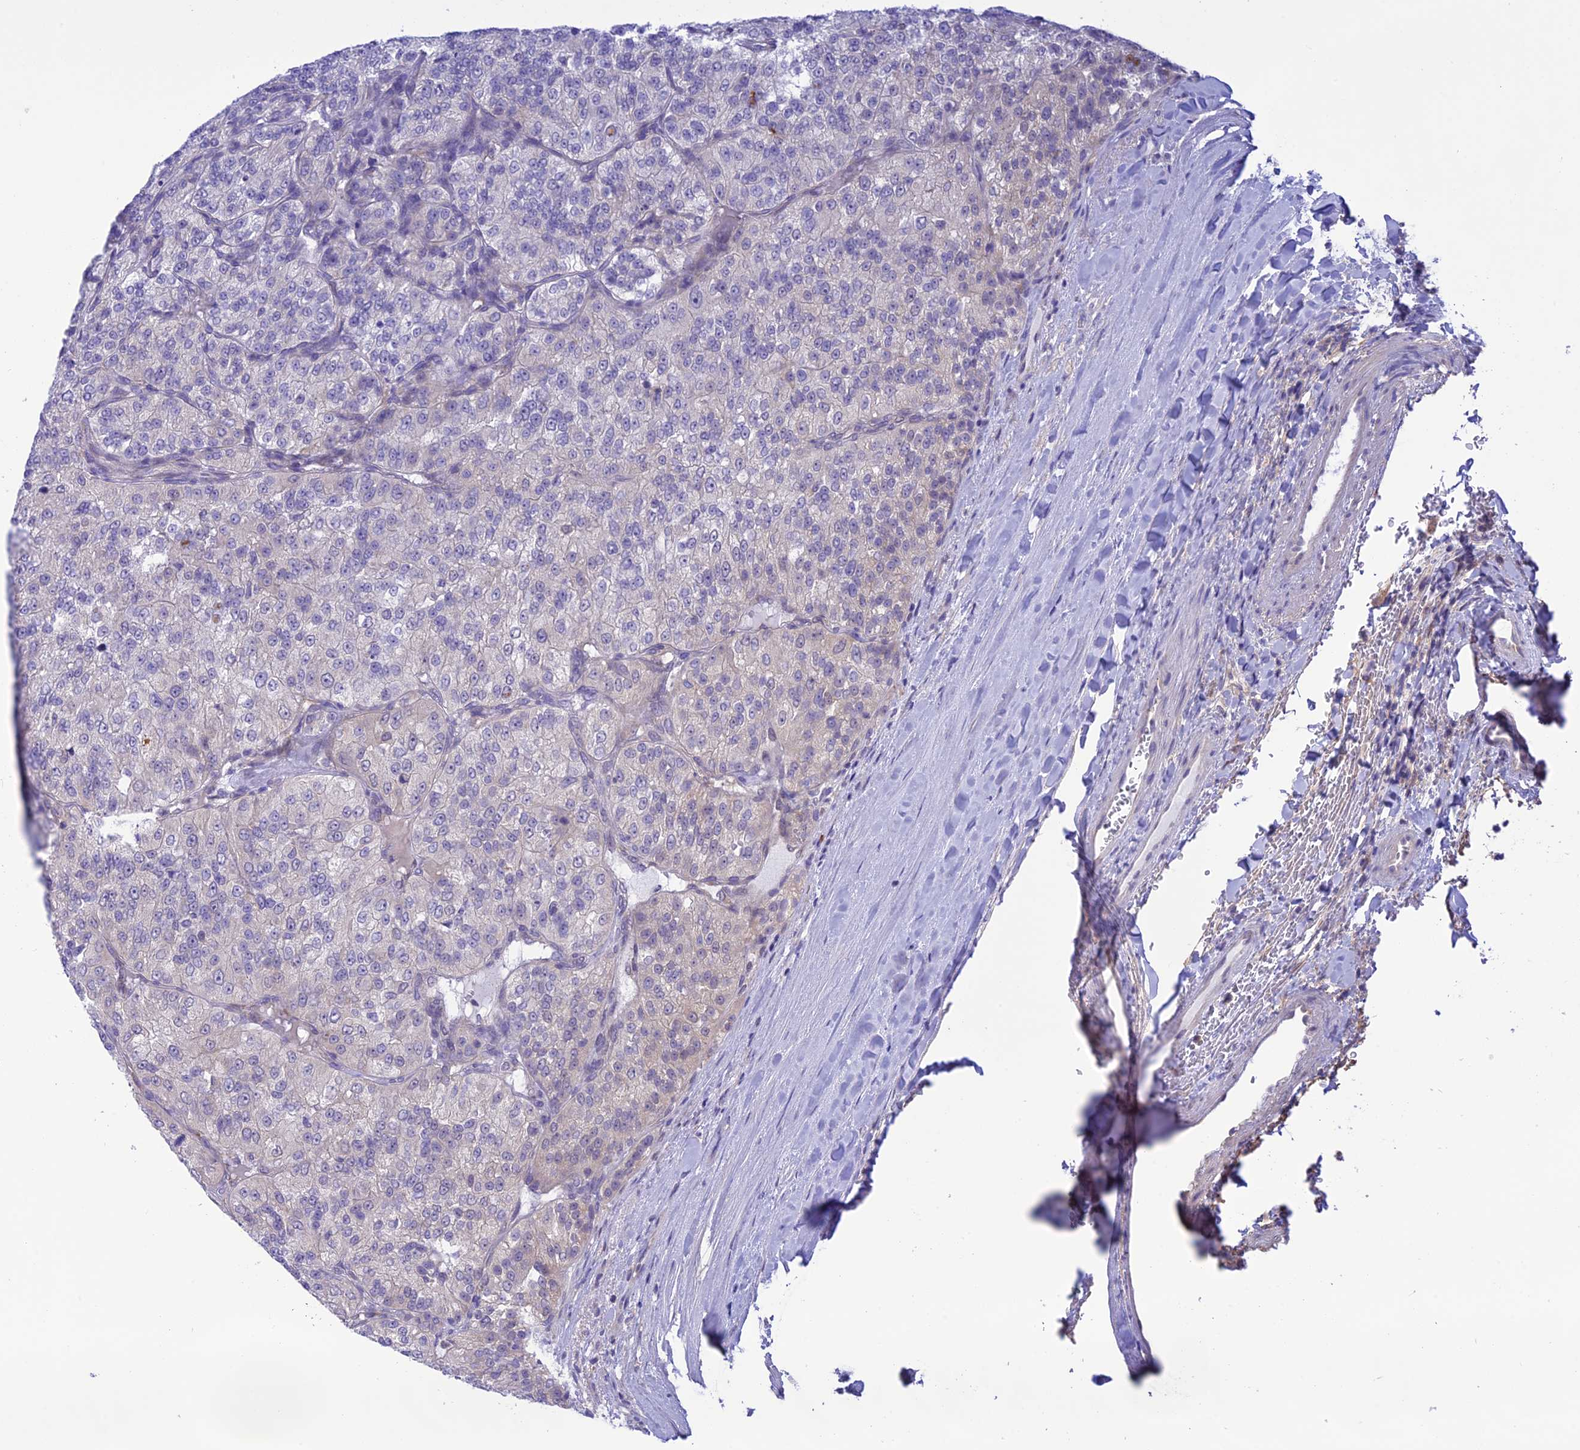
{"staining": {"intensity": "negative", "quantity": "none", "location": "none"}, "tissue": "renal cancer", "cell_type": "Tumor cells", "image_type": "cancer", "snomed": [{"axis": "morphology", "description": "Adenocarcinoma, NOS"}, {"axis": "topography", "description": "Kidney"}], "caption": "The photomicrograph demonstrates no significant positivity in tumor cells of adenocarcinoma (renal). Nuclei are stained in blue.", "gene": "RNF126", "patient": {"sex": "female", "age": 63}}